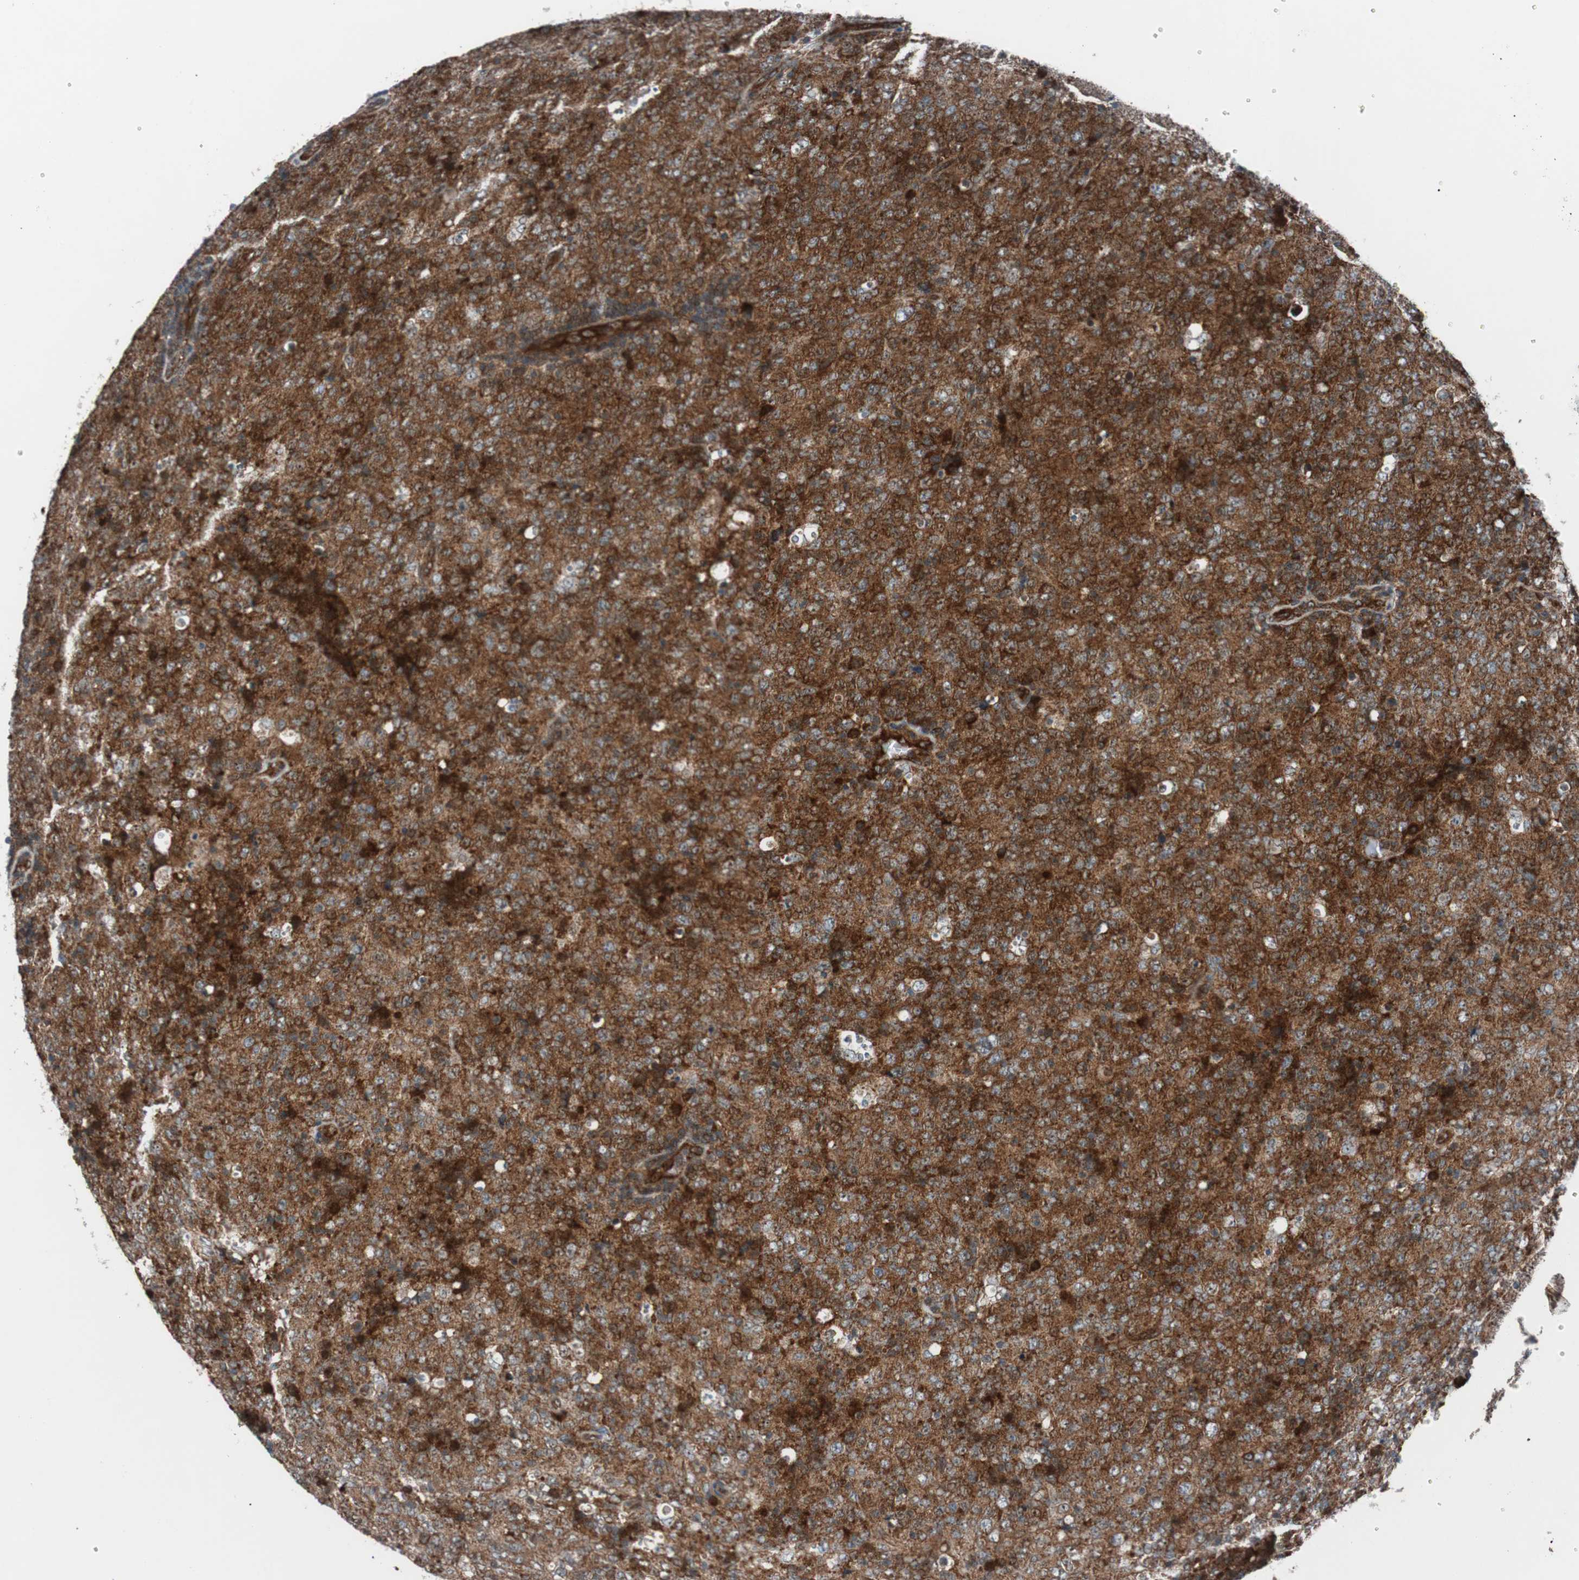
{"staining": {"intensity": "strong", "quantity": ">75%", "location": "cytoplasmic/membranous"}, "tissue": "lymphoma", "cell_type": "Tumor cells", "image_type": "cancer", "snomed": [{"axis": "morphology", "description": "Malignant lymphoma, non-Hodgkin's type, High grade"}, {"axis": "topography", "description": "Tonsil"}], "caption": "Immunohistochemistry (IHC) of human lymphoma demonstrates high levels of strong cytoplasmic/membranous expression in approximately >75% of tumor cells.", "gene": "CCL14", "patient": {"sex": "female", "age": 36}}